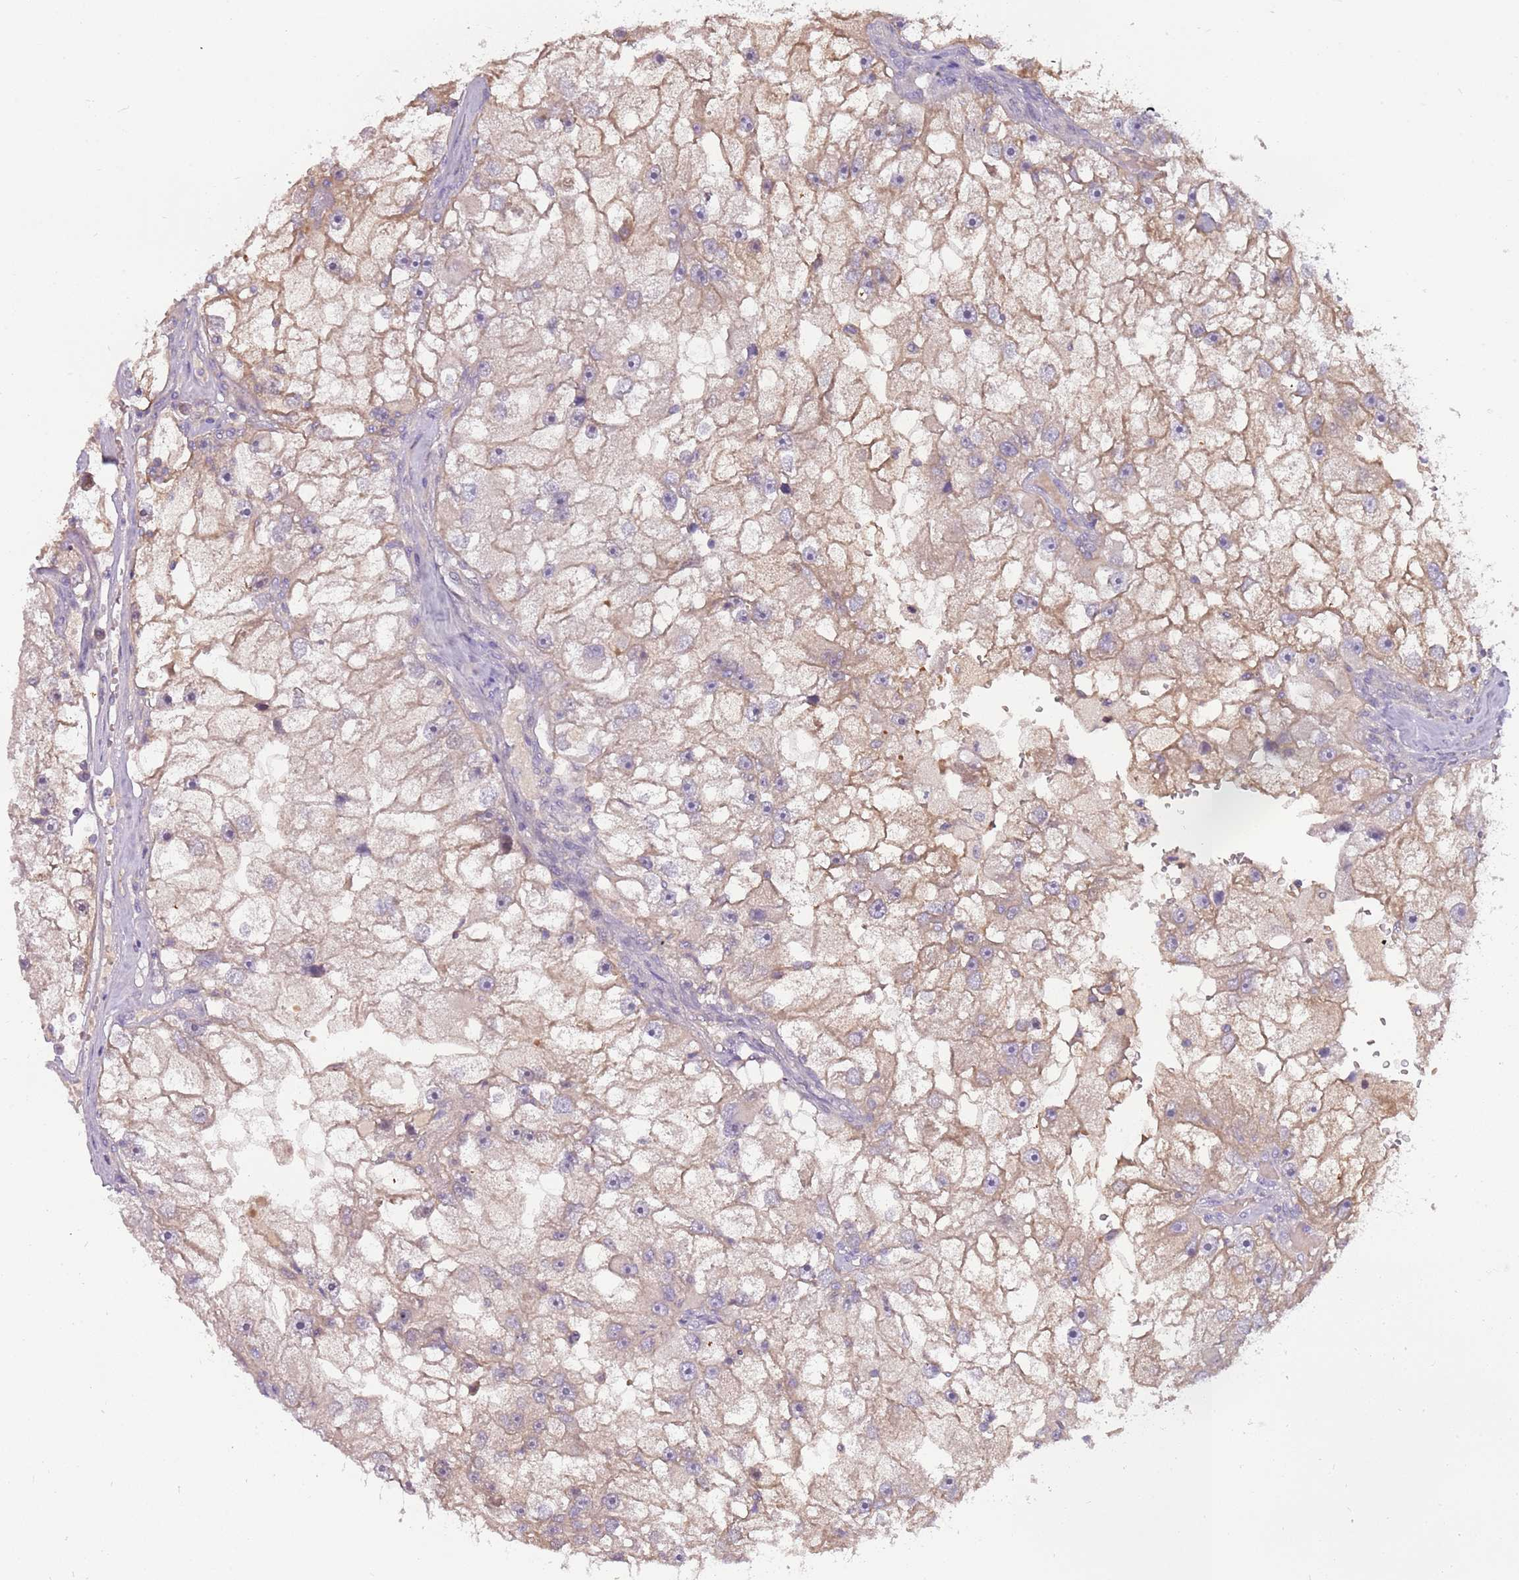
{"staining": {"intensity": "weak", "quantity": ">75%", "location": "cytoplasmic/membranous"}, "tissue": "renal cancer", "cell_type": "Tumor cells", "image_type": "cancer", "snomed": [{"axis": "morphology", "description": "Adenocarcinoma, NOS"}, {"axis": "topography", "description": "Kidney"}], "caption": "Weak cytoplasmic/membranous expression for a protein is seen in approximately >75% of tumor cells of adenocarcinoma (renal) using immunohistochemistry (IHC).", "gene": "ARHGAP5", "patient": {"sex": "male", "age": 63}}